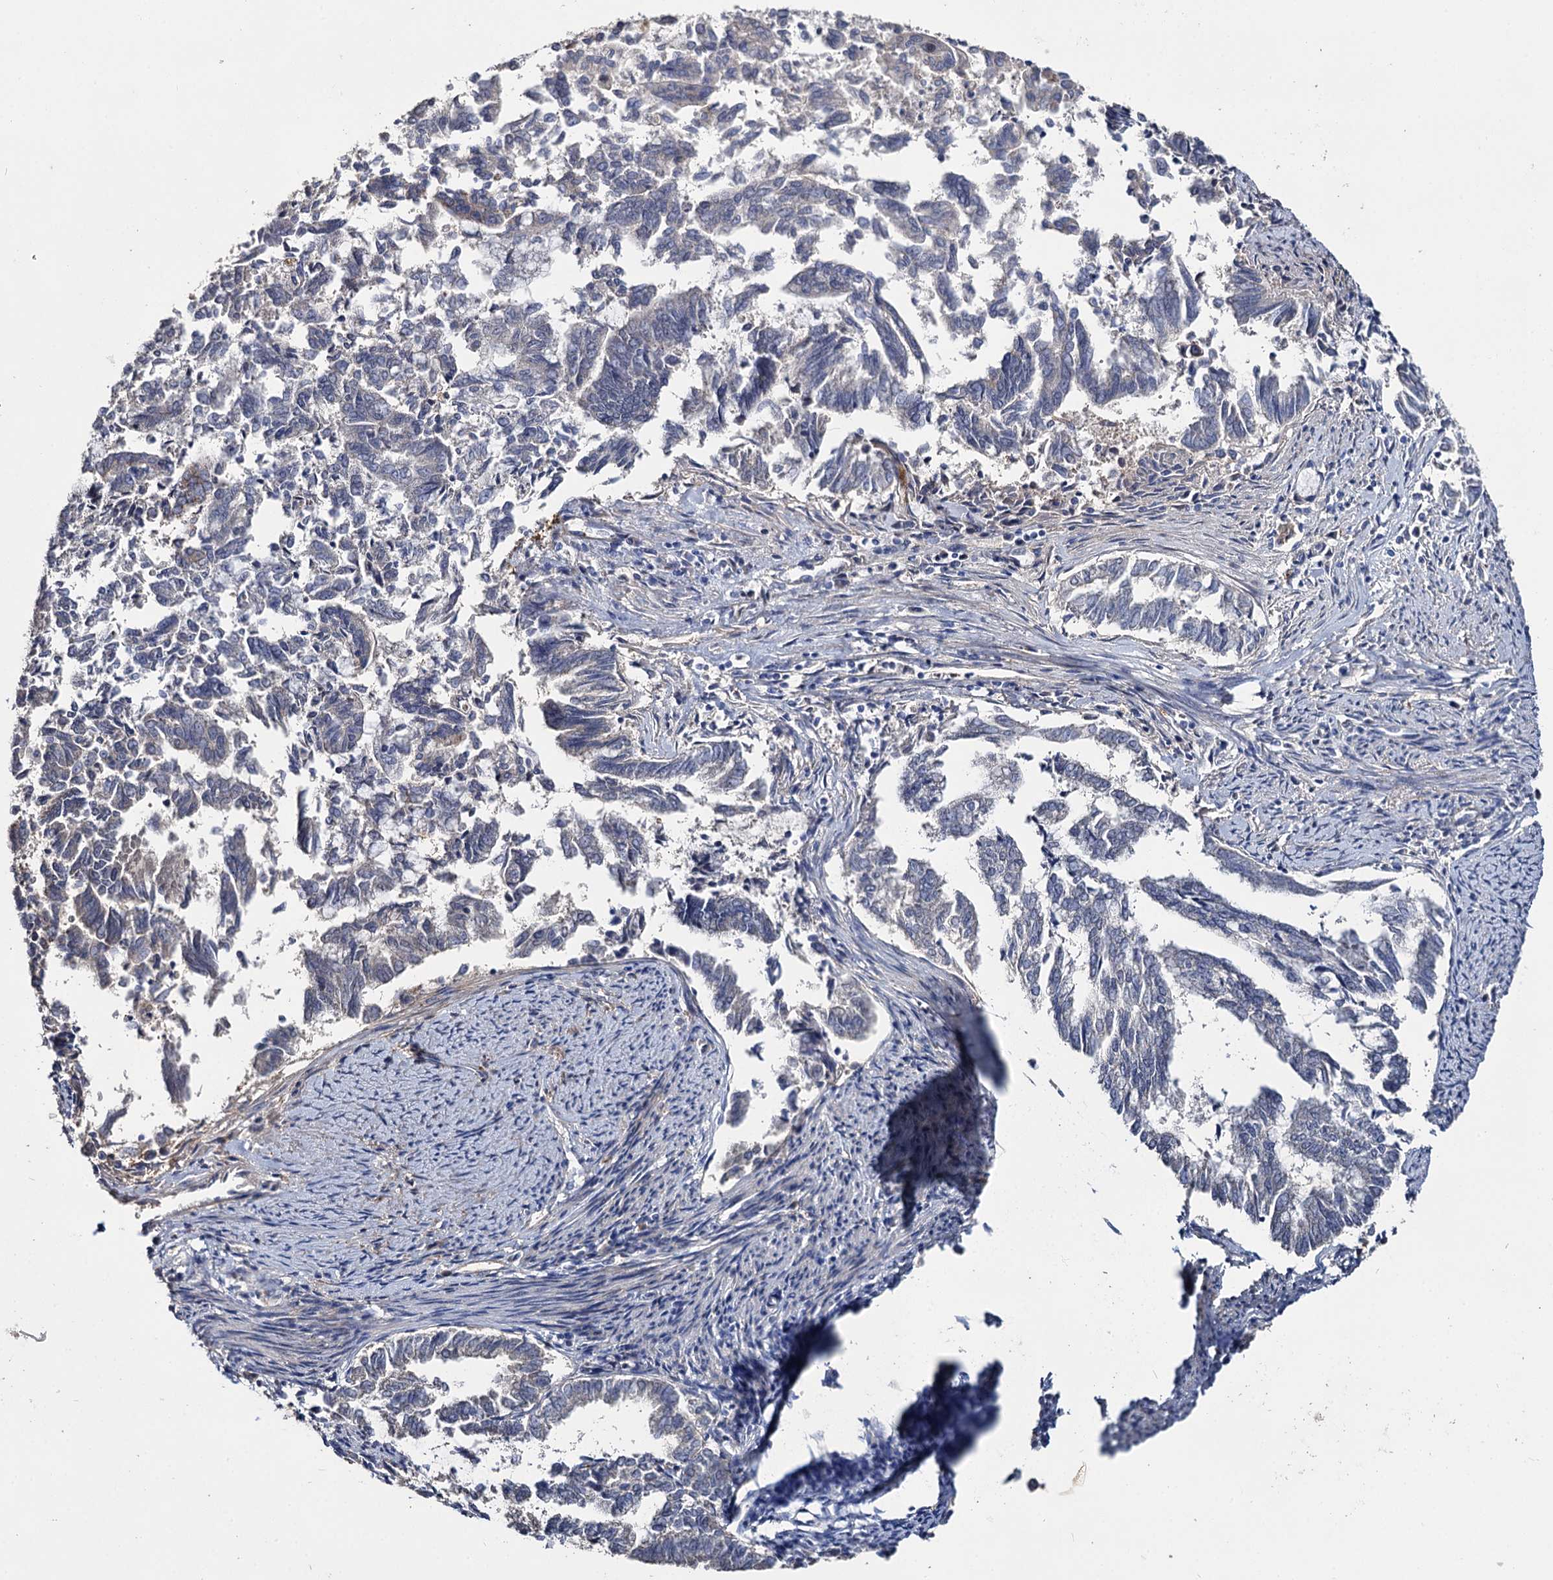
{"staining": {"intensity": "negative", "quantity": "none", "location": "none"}, "tissue": "endometrial cancer", "cell_type": "Tumor cells", "image_type": "cancer", "snomed": [{"axis": "morphology", "description": "Adenocarcinoma, NOS"}, {"axis": "topography", "description": "Endometrium"}], "caption": "The histopathology image reveals no staining of tumor cells in endometrial cancer.", "gene": "DNAH6", "patient": {"sex": "female", "age": 79}}